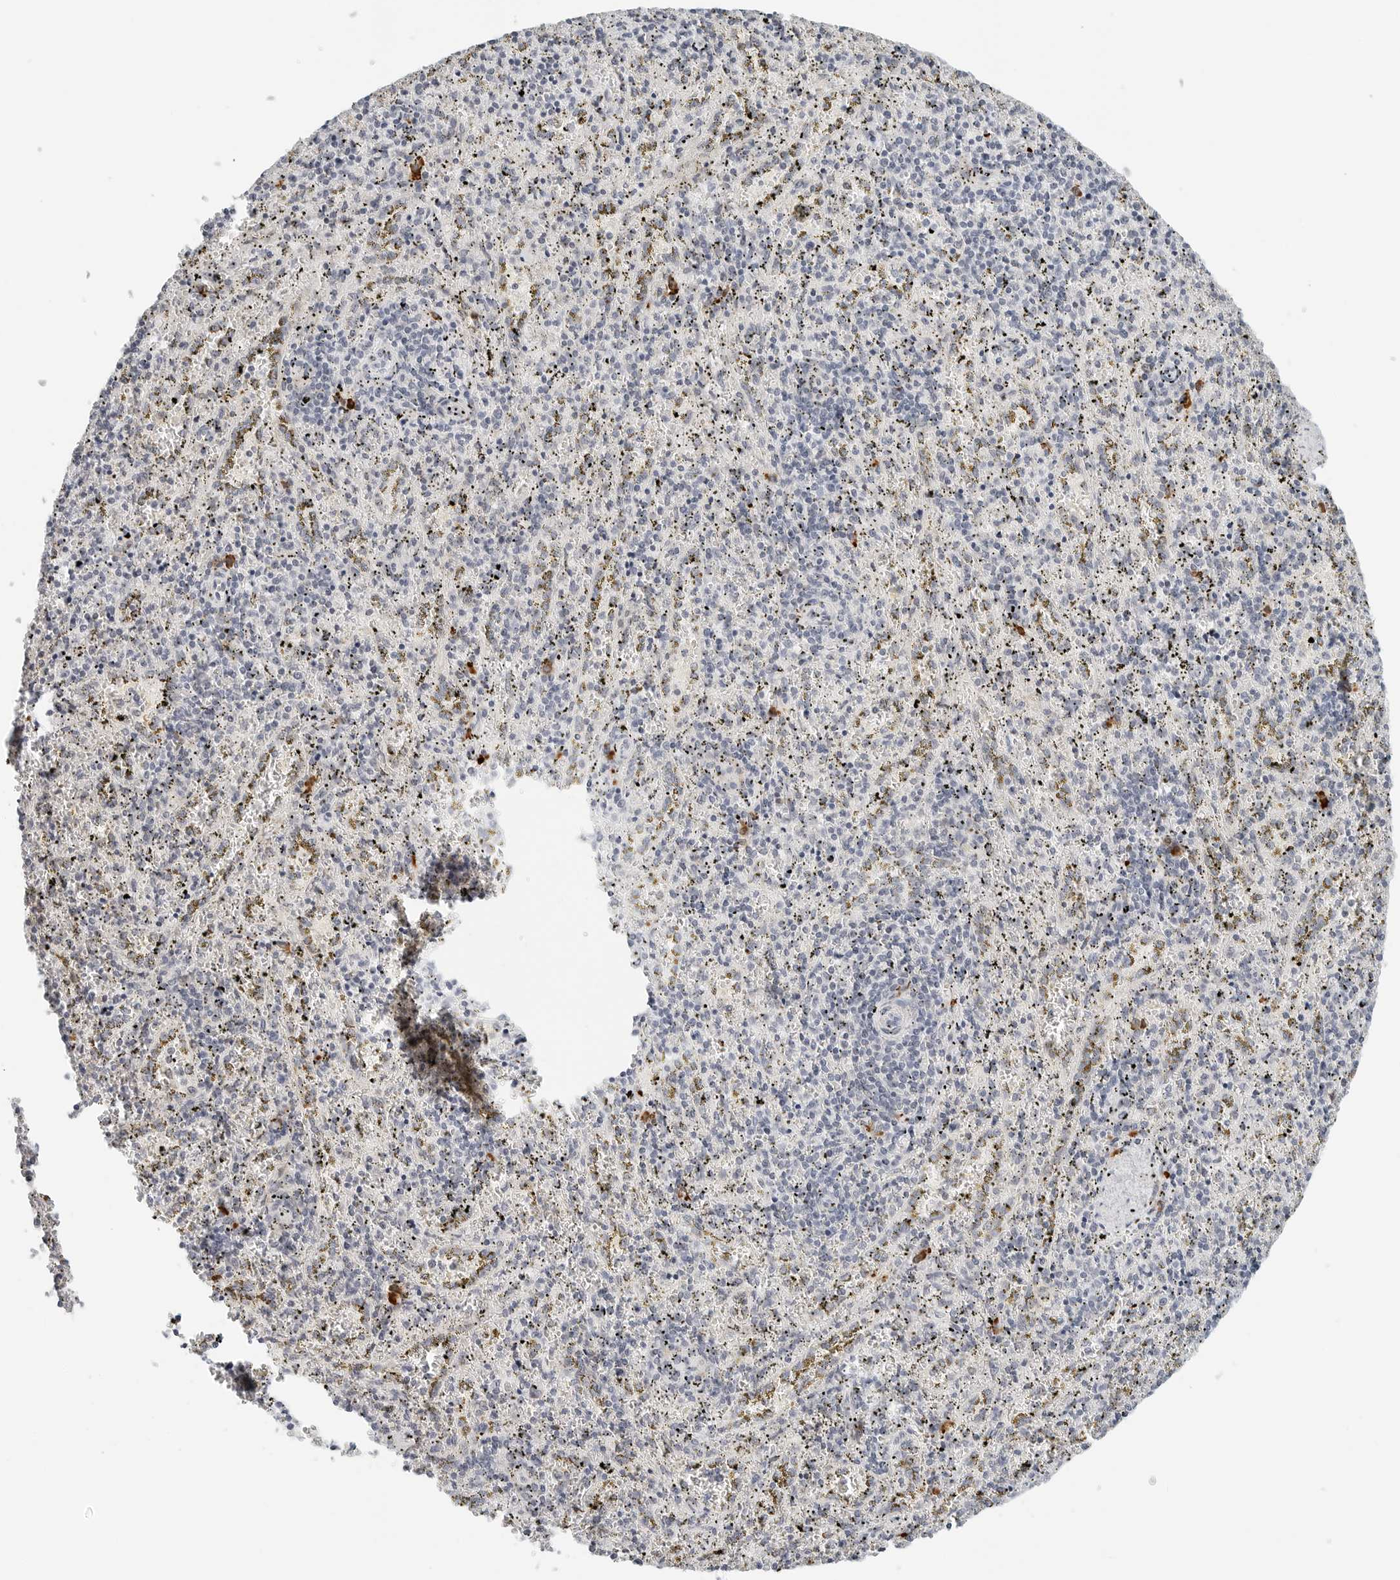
{"staining": {"intensity": "negative", "quantity": "none", "location": "none"}, "tissue": "spleen", "cell_type": "Cells in red pulp", "image_type": "normal", "snomed": [{"axis": "morphology", "description": "Normal tissue, NOS"}, {"axis": "topography", "description": "Spleen"}], "caption": "Human spleen stained for a protein using immunohistochemistry (IHC) displays no staining in cells in red pulp.", "gene": "PARP10", "patient": {"sex": "male", "age": 11}}